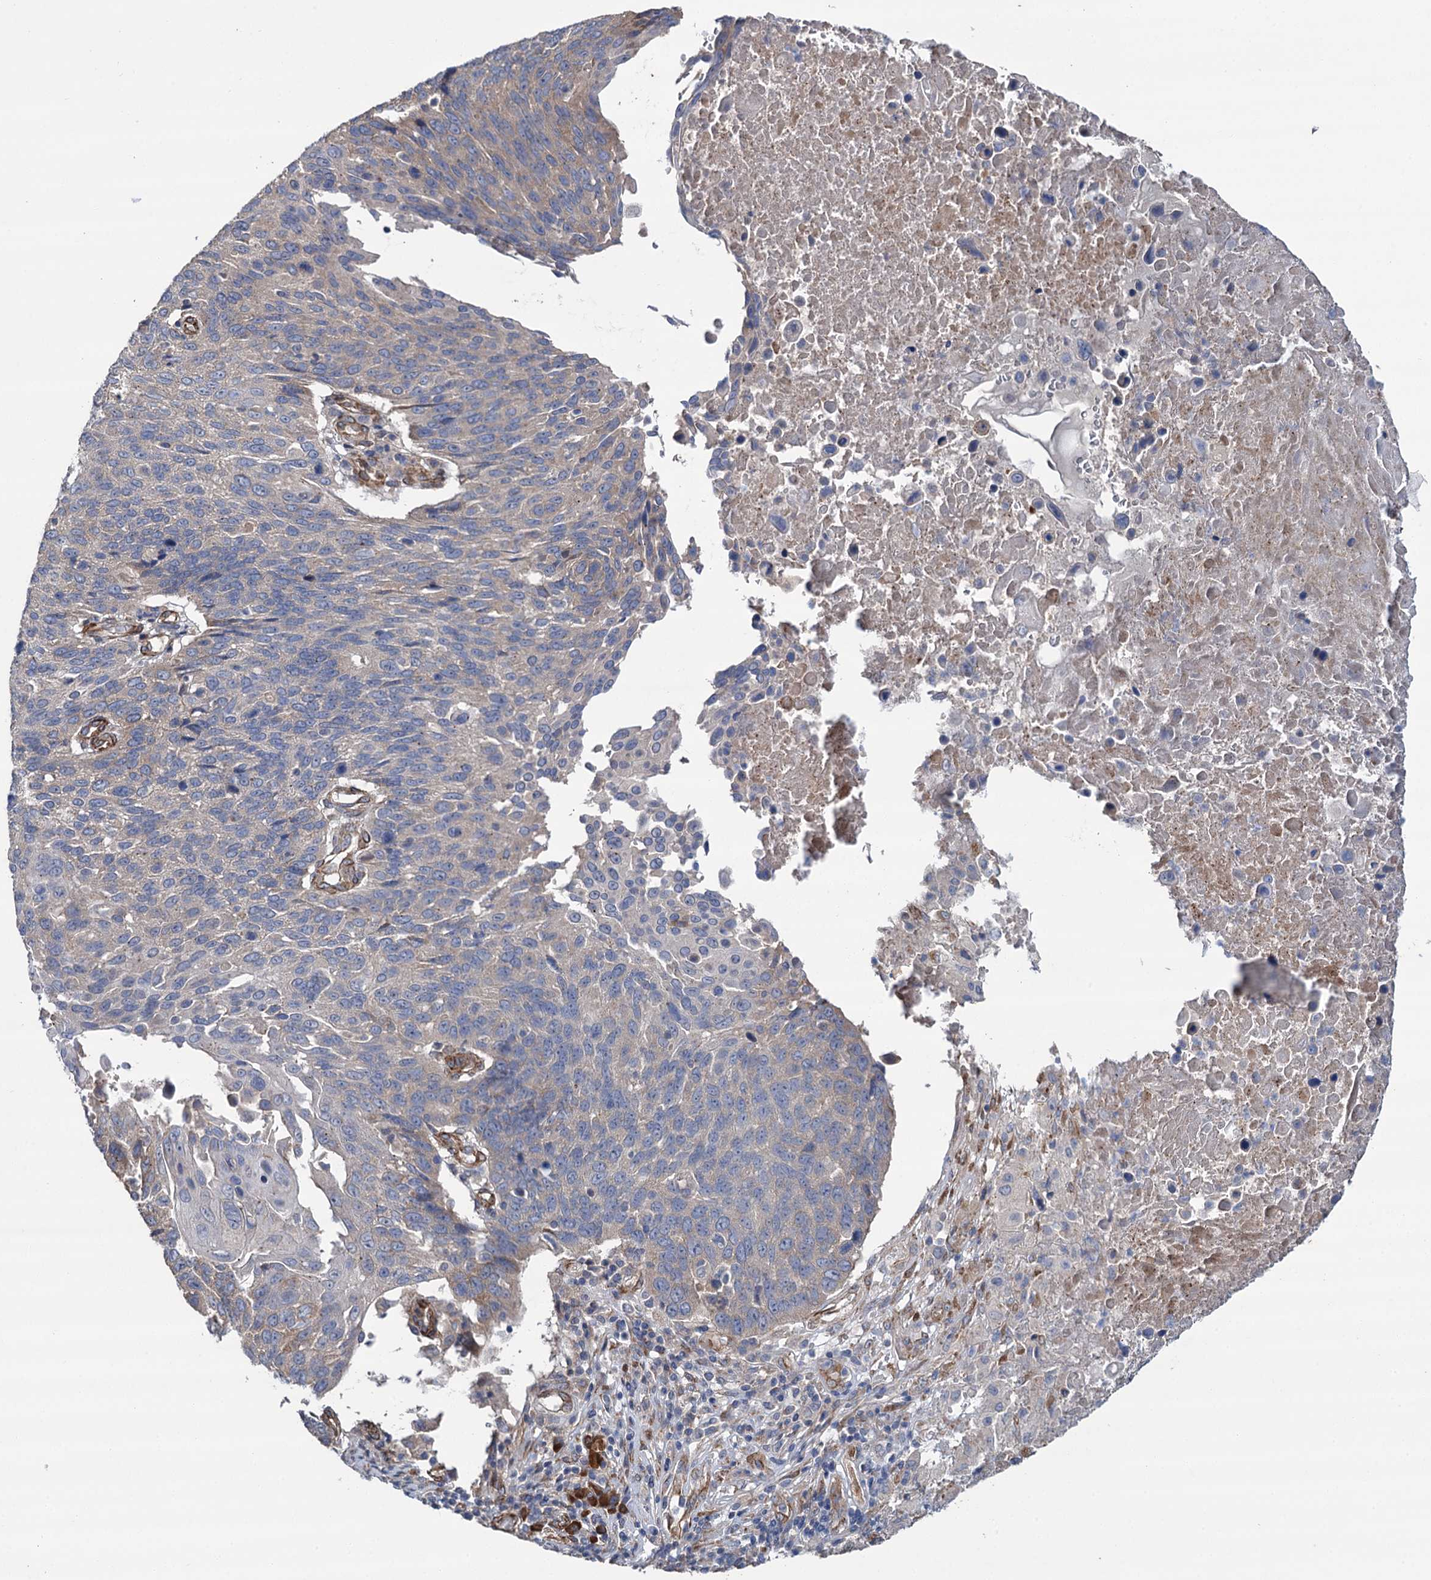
{"staining": {"intensity": "negative", "quantity": "none", "location": "none"}, "tissue": "lung cancer", "cell_type": "Tumor cells", "image_type": "cancer", "snomed": [{"axis": "morphology", "description": "Squamous cell carcinoma, NOS"}, {"axis": "topography", "description": "Lung"}], "caption": "A high-resolution micrograph shows IHC staining of squamous cell carcinoma (lung), which exhibits no significant expression in tumor cells.", "gene": "SPATS2", "patient": {"sex": "male", "age": 66}}